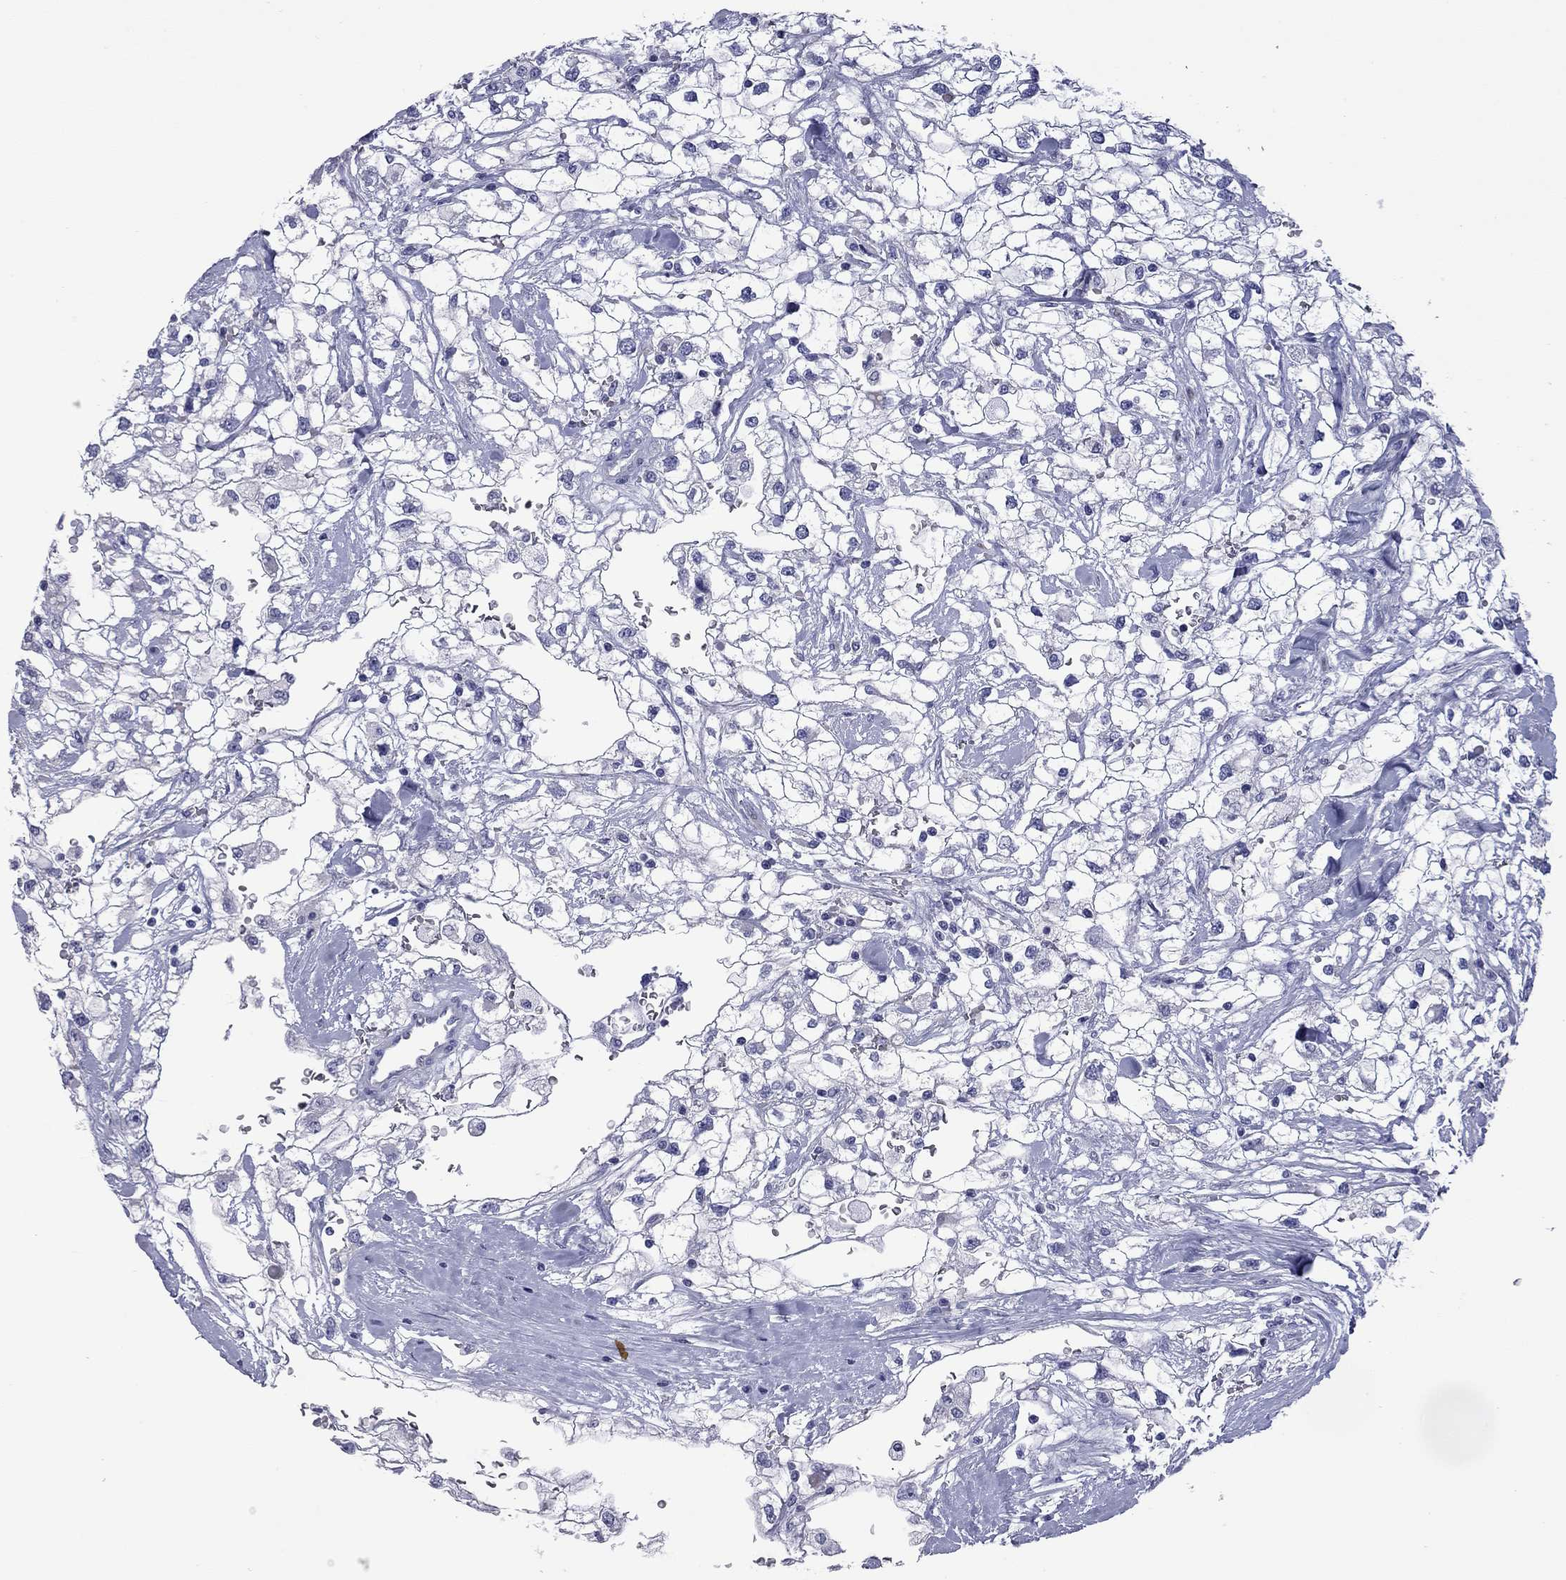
{"staining": {"intensity": "negative", "quantity": "none", "location": "none"}, "tissue": "renal cancer", "cell_type": "Tumor cells", "image_type": "cancer", "snomed": [{"axis": "morphology", "description": "Adenocarcinoma, NOS"}, {"axis": "topography", "description": "Kidney"}], "caption": "Image shows no protein expression in tumor cells of renal cancer tissue.", "gene": "CTNNBIP1", "patient": {"sex": "male", "age": 59}}